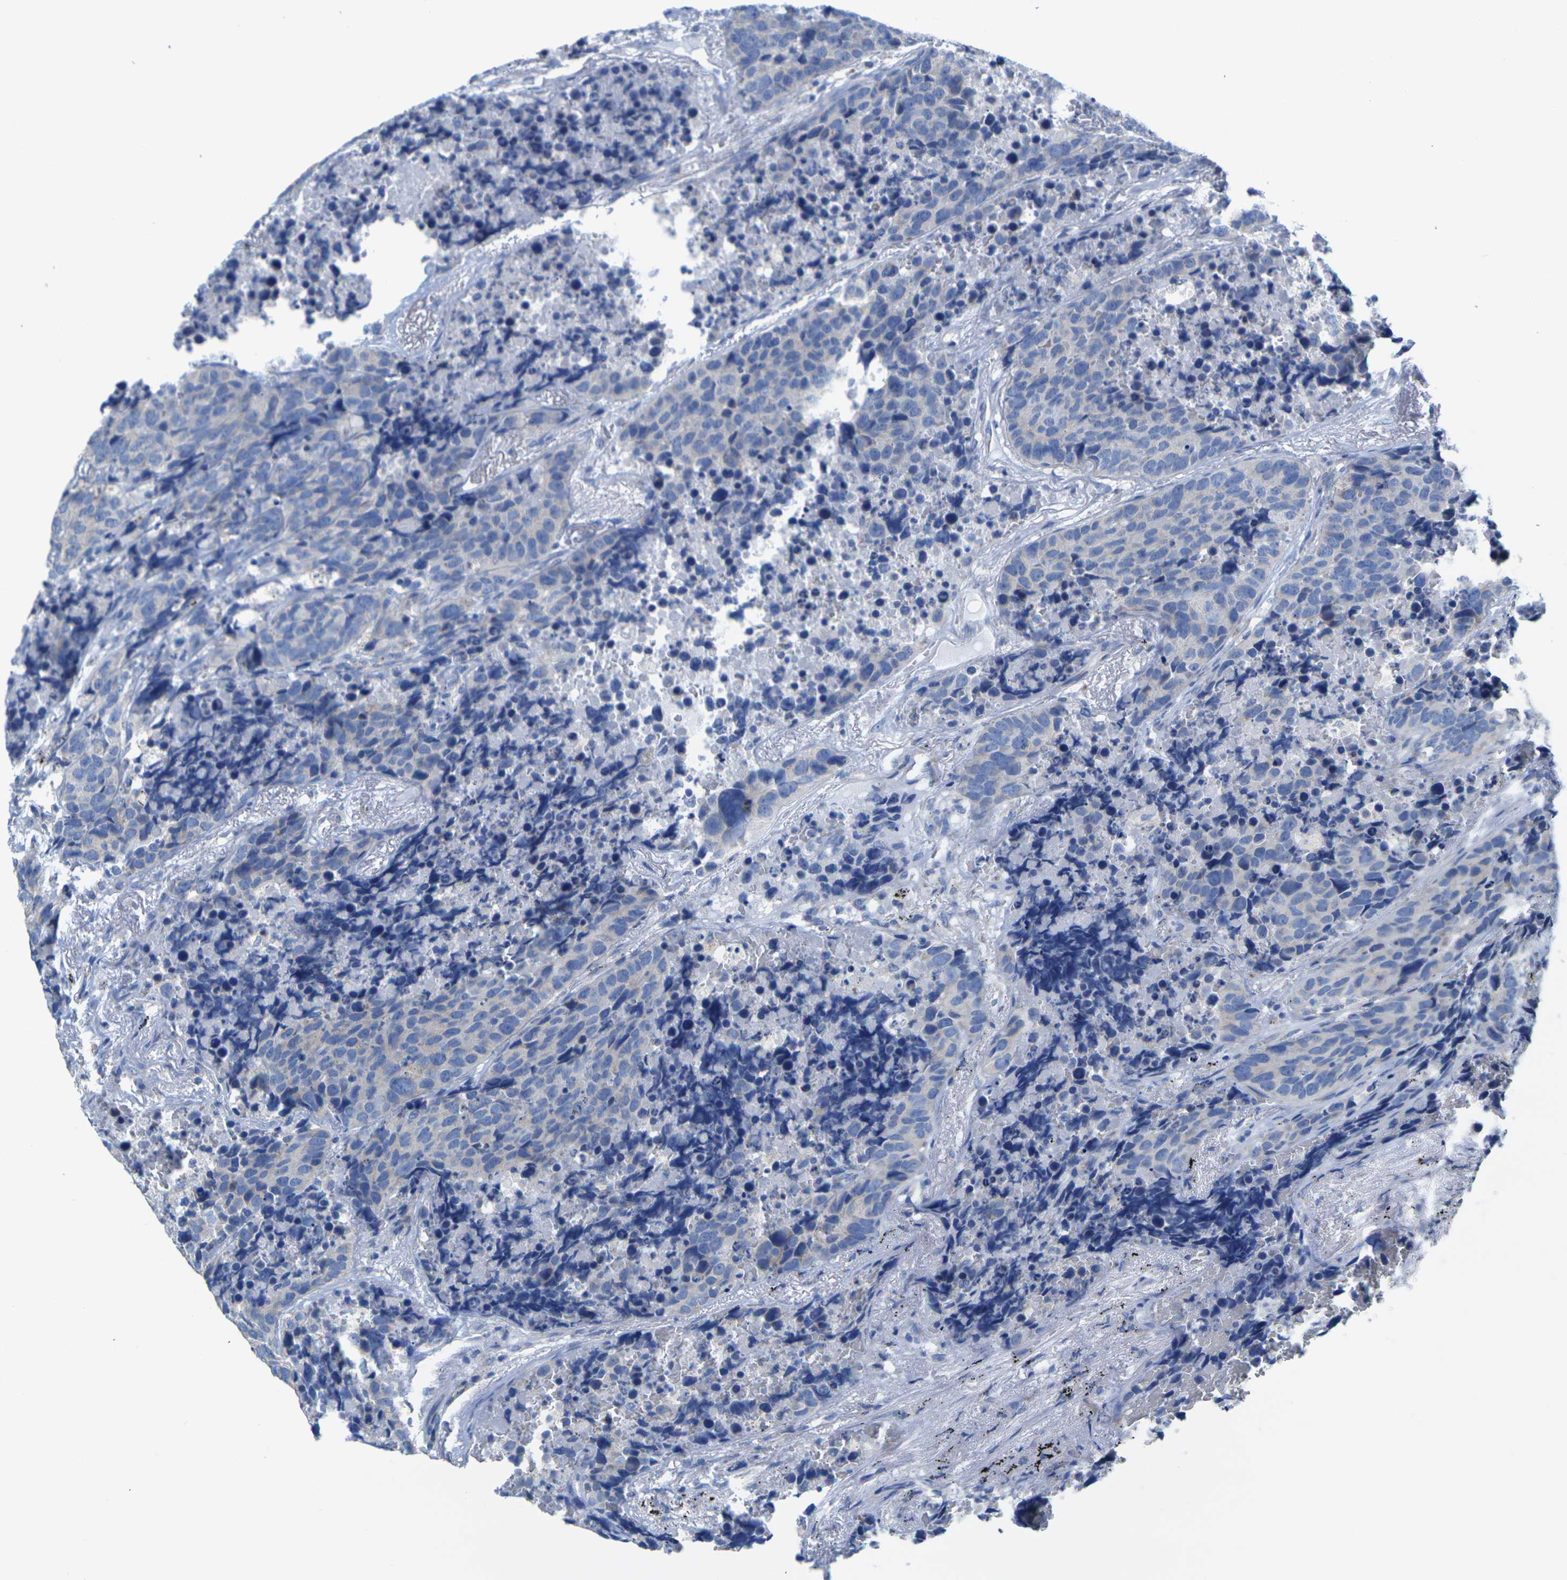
{"staining": {"intensity": "negative", "quantity": "none", "location": "none"}, "tissue": "carcinoid", "cell_type": "Tumor cells", "image_type": "cancer", "snomed": [{"axis": "morphology", "description": "Carcinoid, malignant, NOS"}, {"axis": "topography", "description": "Lung"}], "caption": "Malignant carcinoid was stained to show a protein in brown. There is no significant expression in tumor cells.", "gene": "TMEM204", "patient": {"sex": "male", "age": 60}}